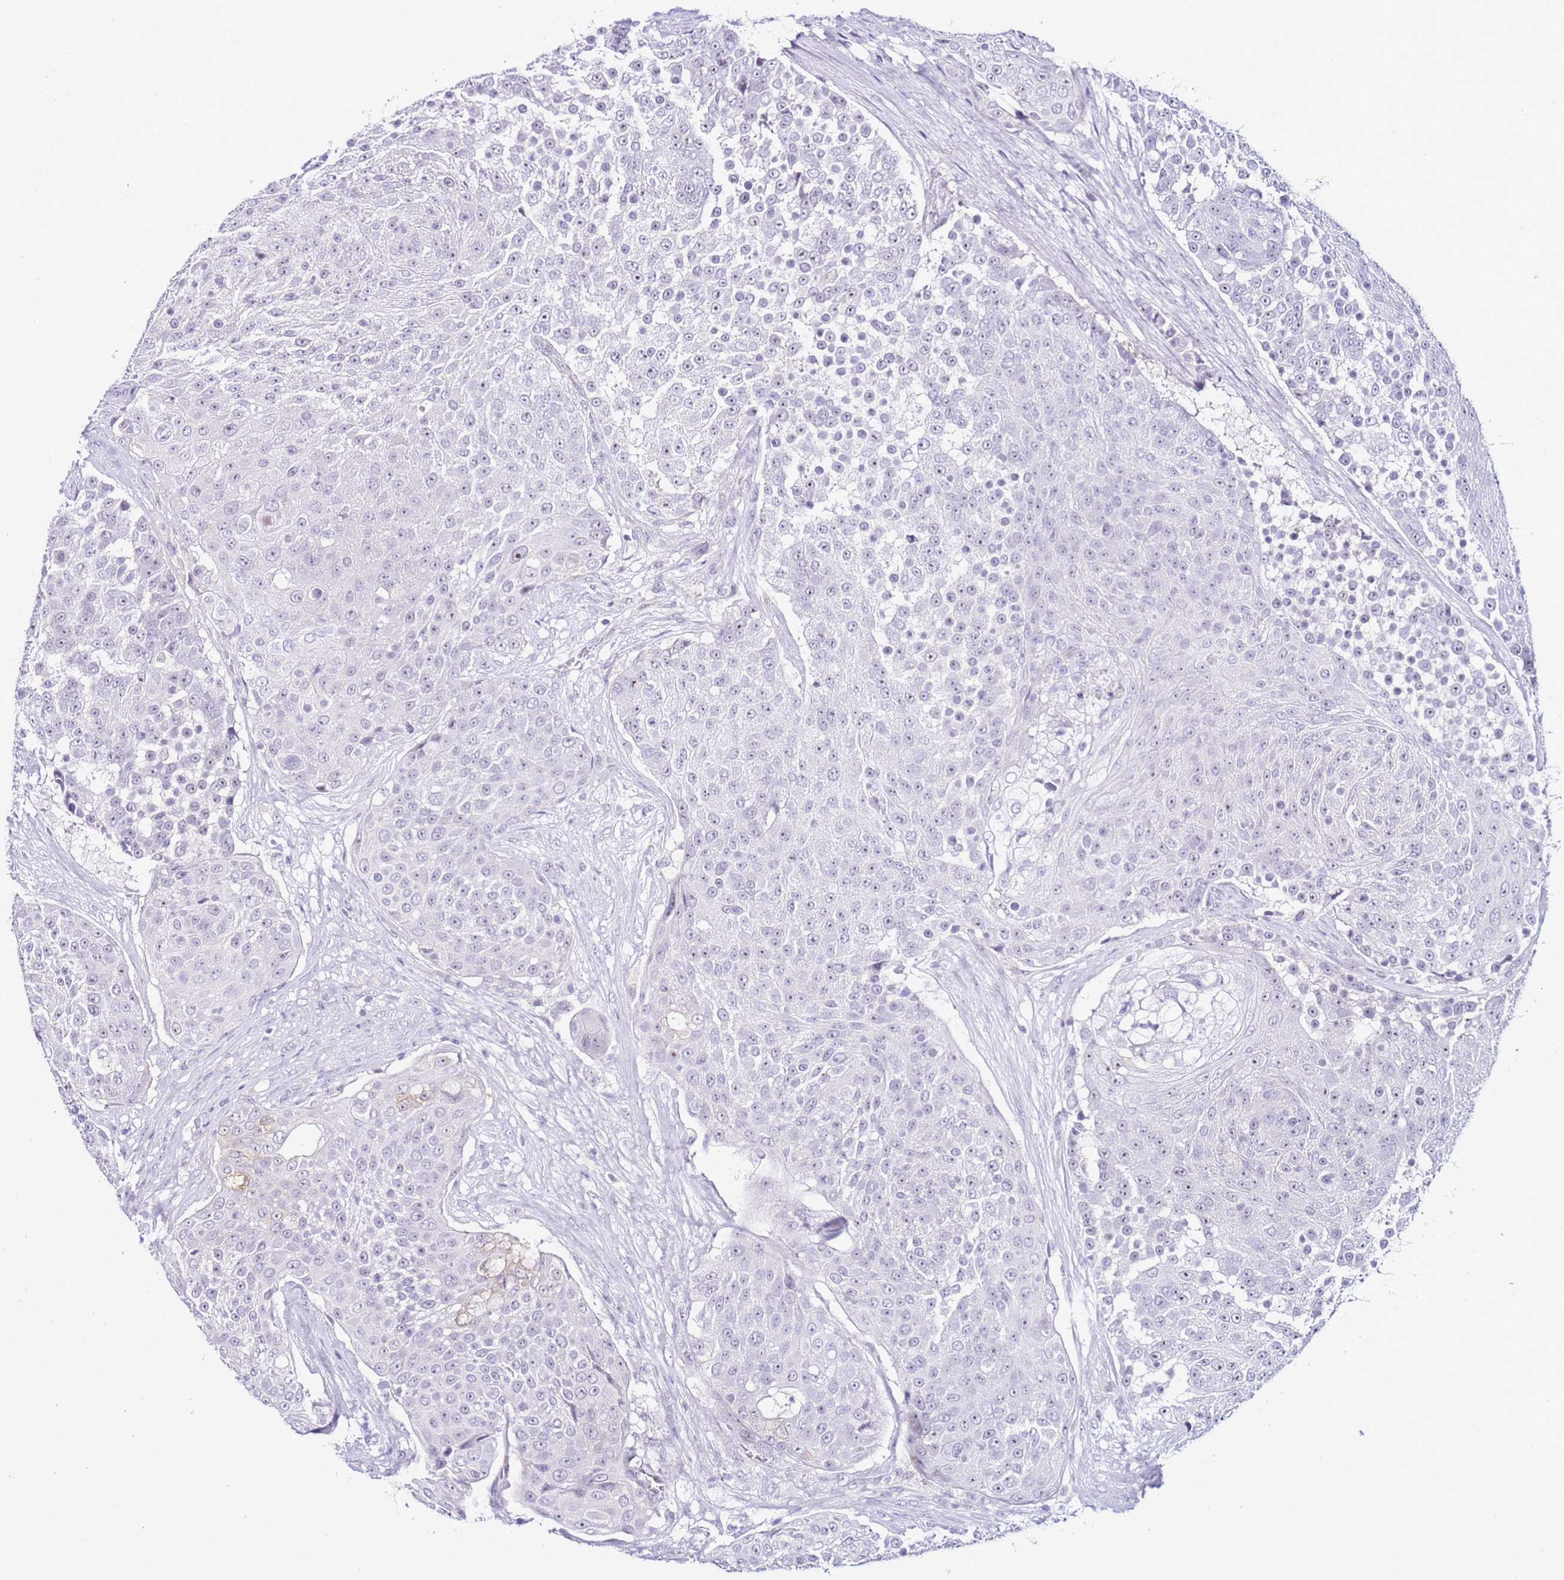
{"staining": {"intensity": "weak", "quantity": "<25%", "location": "nuclear"}, "tissue": "urothelial cancer", "cell_type": "Tumor cells", "image_type": "cancer", "snomed": [{"axis": "morphology", "description": "Urothelial carcinoma, High grade"}, {"axis": "topography", "description": "Urinary bladder"}], "caption": "This photomicrograph is of urothelial cancer stained with immunohistochemistry to label a protein in brown with the nuclei are counter-stained blue. There is no expression in tumor cells. The staining was performed using DAB (3,3'-diaminobenzidine) to visualize the protein expression in brown, while the nuclei were stained in blue with hematoxylin (Magnification: 20x).", "gene": "HGD", "patient": {"sex": "female", "age": 63}}